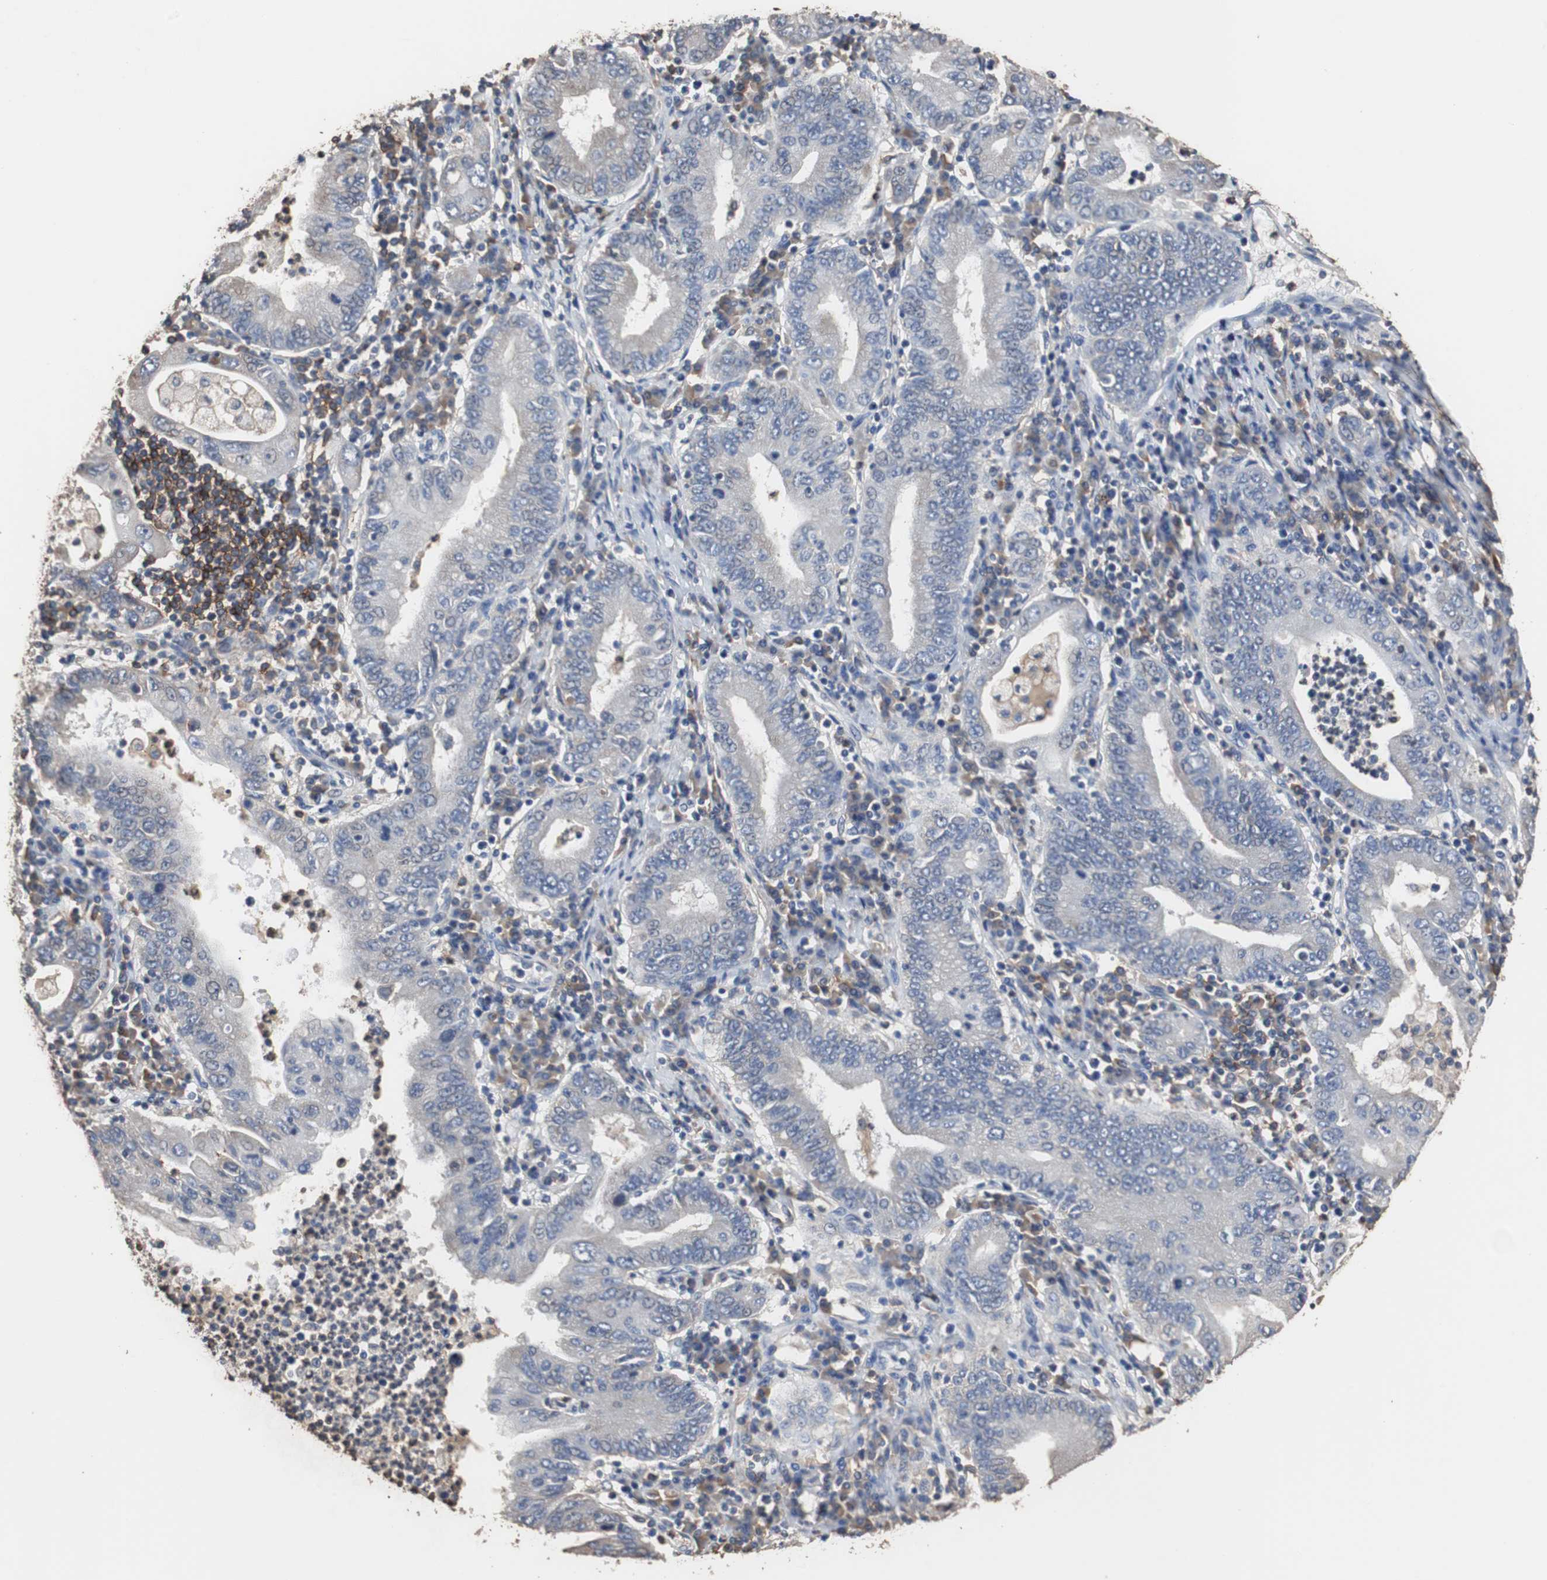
{"staining": {"intensity": "negative", "quantity": "none", "location": "none"}, "tissue": "stomach cancer", "cell_type": "Tumor cells", "image_type": "cancer", "snomed": [{"axis": "morphology", "description": "Normal tissue, NOS"}, {"axis": "morphology", "description": "Adenocarcinoma, NOS"}, {"axis": "topography", "description": "Esophagus"}, {"axis": "topography", "description": "Stomach, upper"}, {"axis": "topography", "description": "Peripheral nerve tissue"}], "caption": "Protein analysis of stomach cancer (adenocarcinoma) shows no significant staining in tumor cells.", "gene": "SCIMP", "patient": {"sex": "male", "age": 62}}